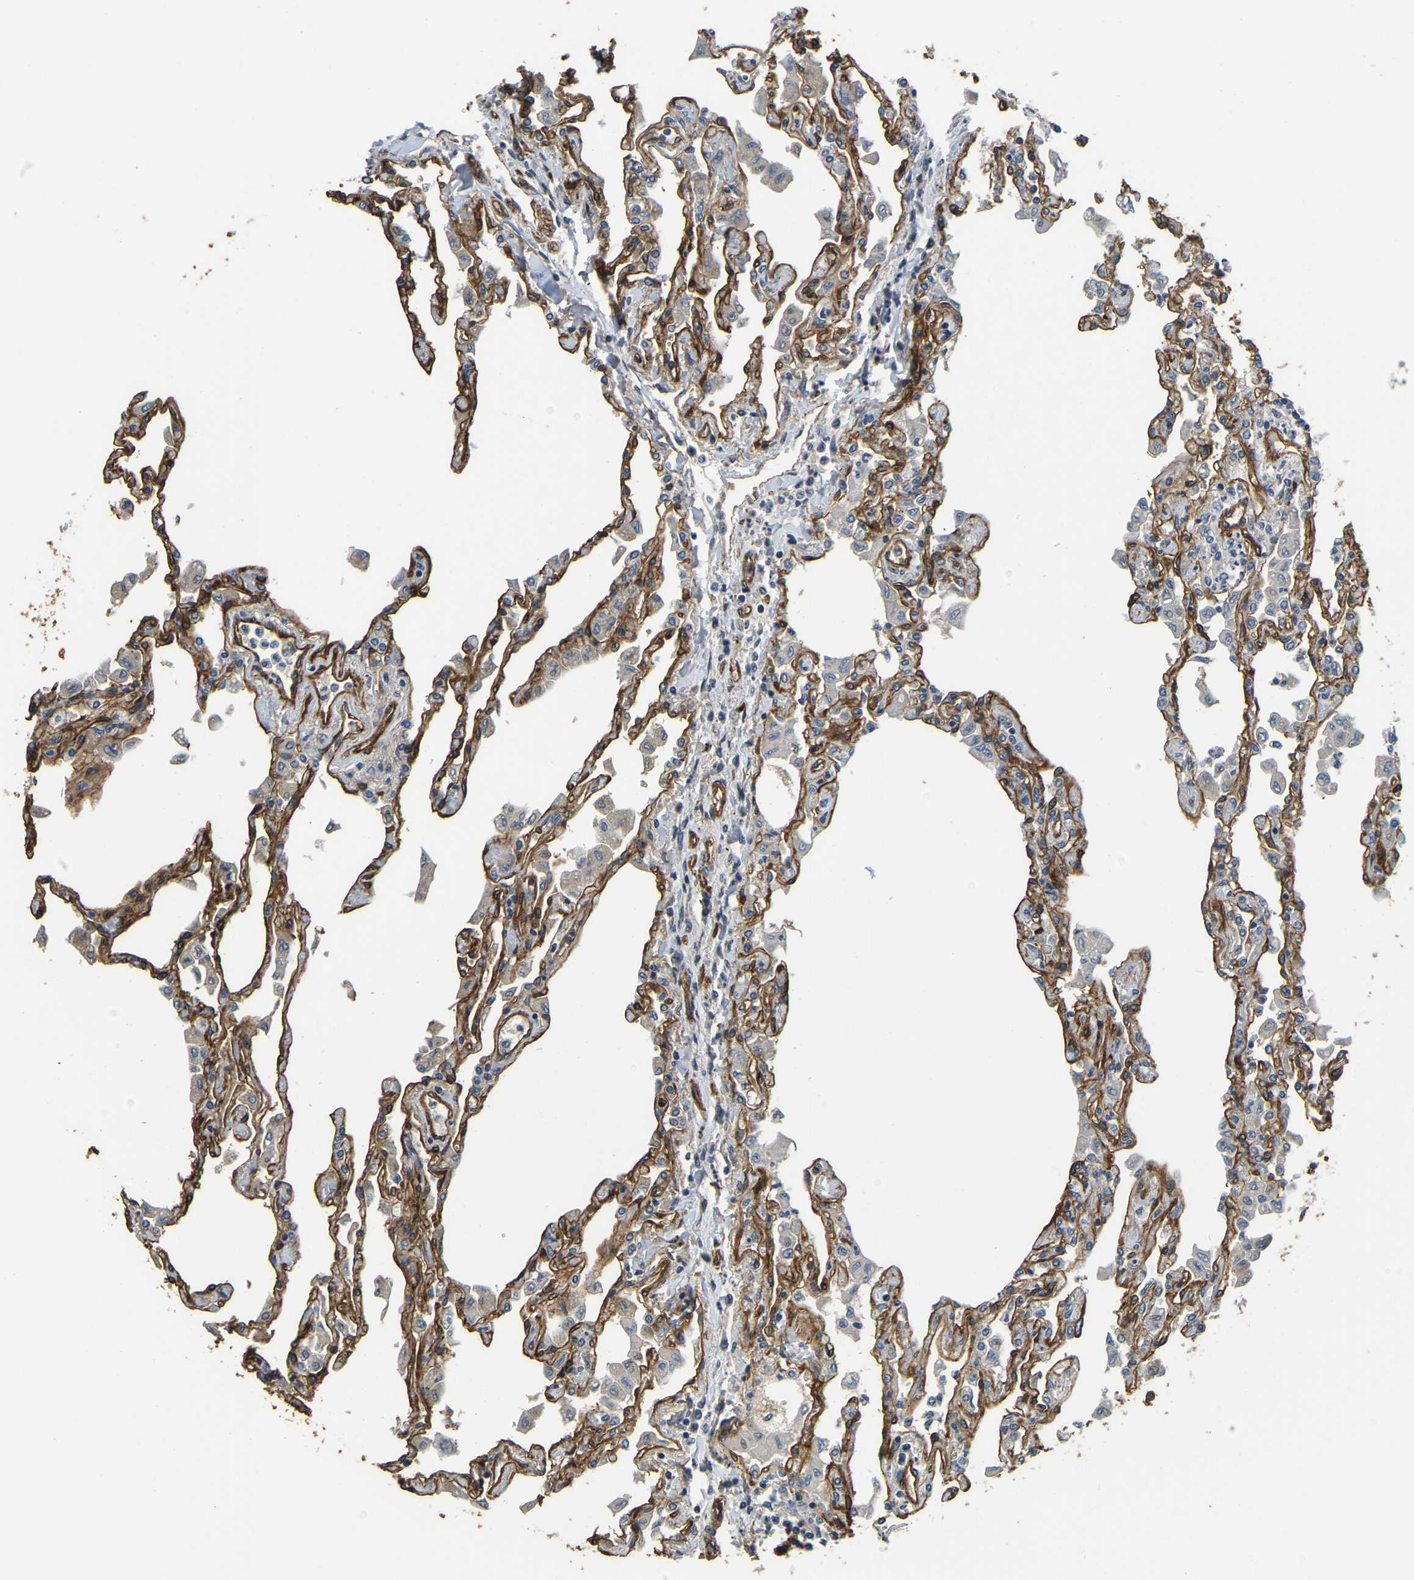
{"staining": {"intensity": "moderate", "quantity": ">75%", "location": "cytoplasmic/membranous"}, "tissue": "lung", "cell_type": "Alveolar cells", "image_type": "normal", "snomed": [{"axis": "morphology", "description": "Normal tissue, NOS"}, {"axis": "topography", "description": "Bronchus"}, {"axis": "topography", "description": "Lung"}], "caption": "IHC of normal lung exhibits medium levels of moderate cytoplasmic/membranous positivity in about >75% of alveolar cells. Using DAB (3,3'-diaminobenzidine) (brown) and hematoxylin (blue) stains, captured at high magnification using brightfield microscopy.", "gene": "RNF39", "patient": {"sex": "female", "age": 49}}